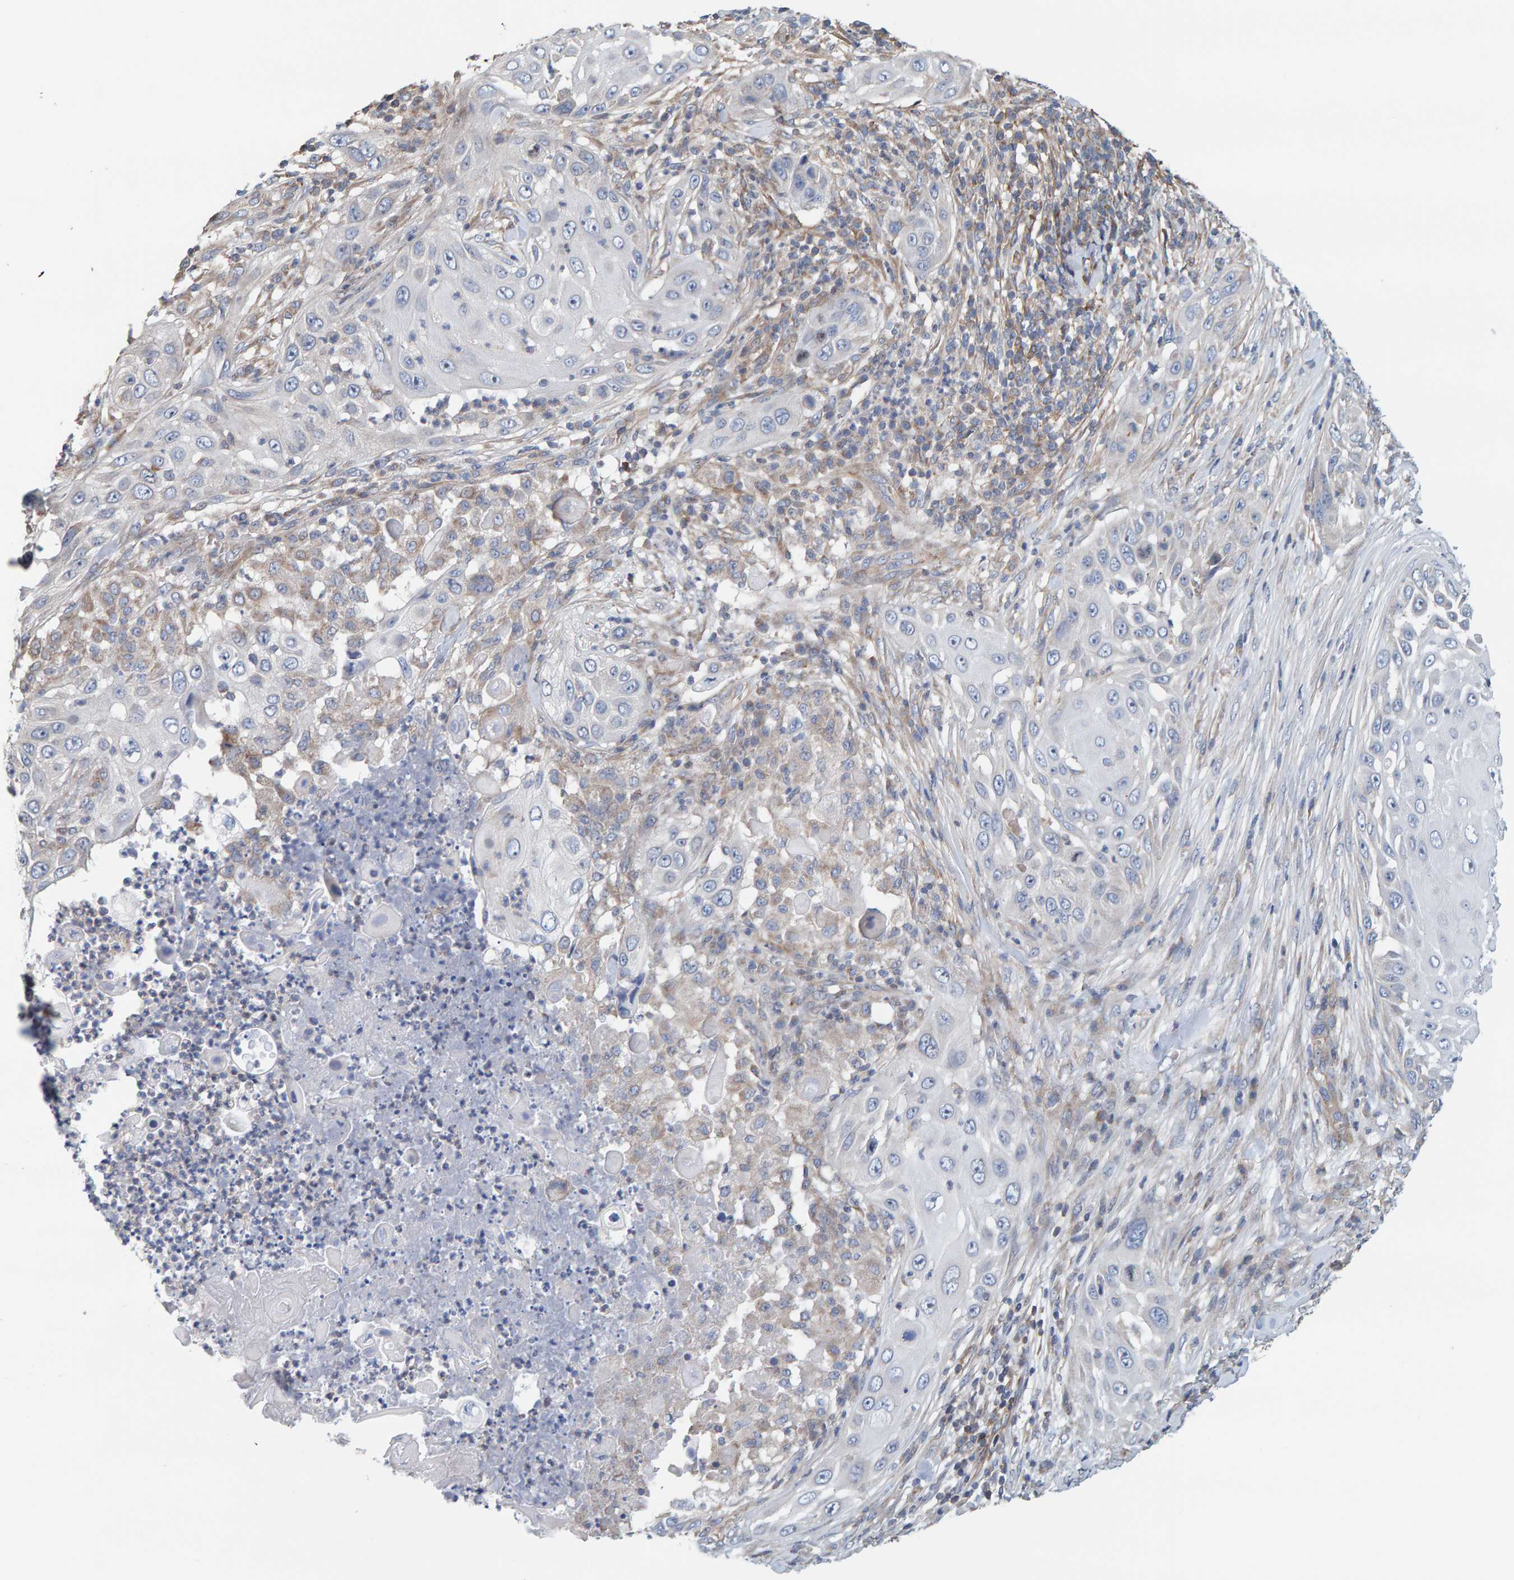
{"staining": {"intensity": "negative", "quantity": "none", "location": "none"}, "tissue": "skin cancer", "cell_type": "Tumor cells", "image_type": "cancer", "snomed": [{"axis": "morphology", "description": "Squamous cell carcinoma, NOS"}, {"axis": "topography", "description": "Skin"}], "caption": "Protein analysis of skin cancer reveals no significant positivity in tumor cells.", "gene": "RGP1", "patient": {"sex": "female", "age": 44}}